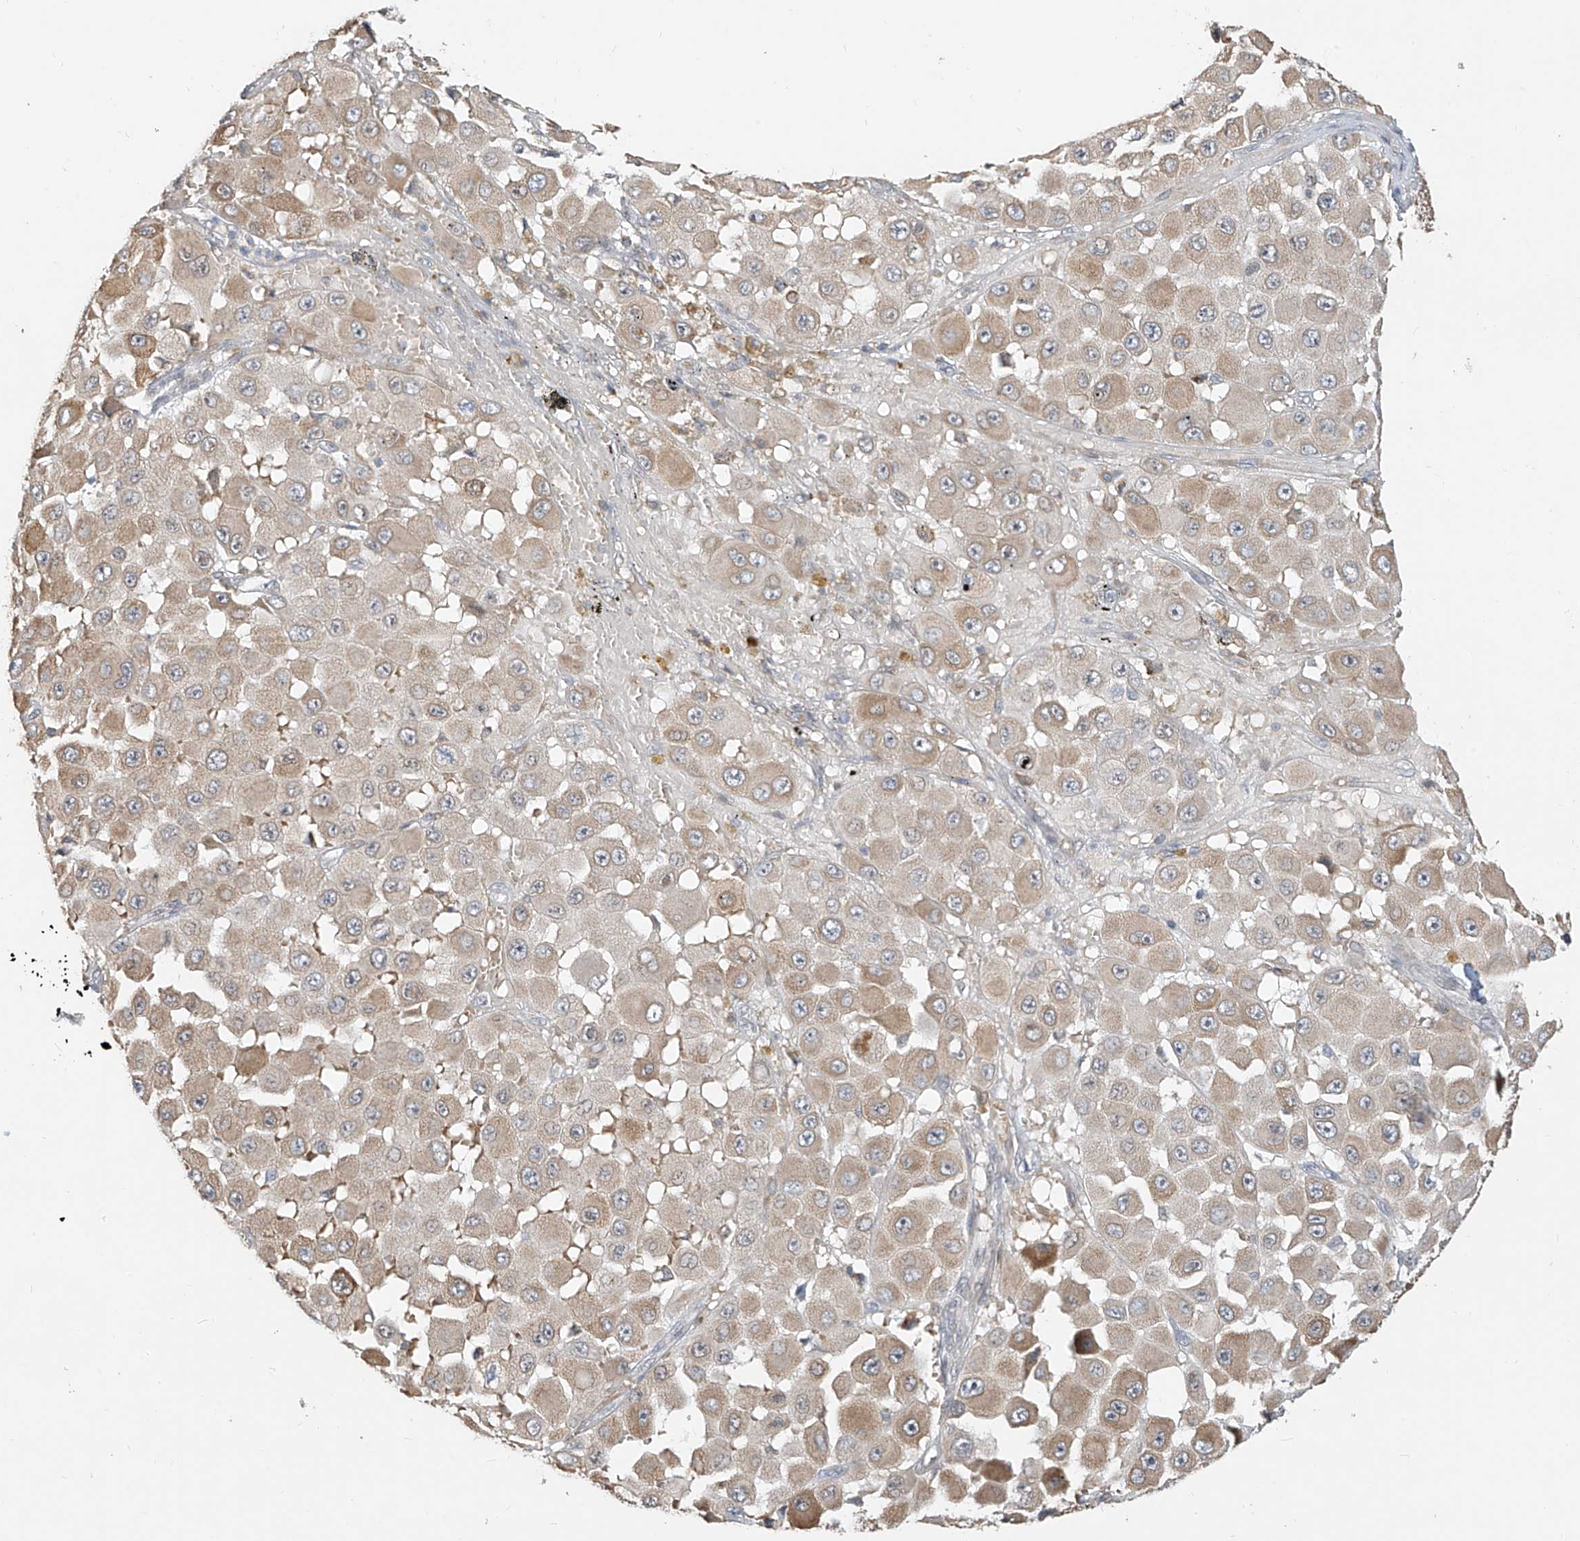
{"staining": {"intensity": "moderate", "quantity": "25%-75%", "location": "cytoplasmic/membranous,nuclear"}, "tissue": "melanoma", "cell_type": "Tumor cells", "image_type": "cancer", "snomed": [{"axis": "morphology", "description": "Malignant melanoma, NOS"}, {"axis": "topography", "description": "Skin"}], "caption": "DAB immunohistochemical staining of melanoma shows moderate cytoplasmic/membranous and nuclear protein staining in approximately 25%-75% of tumor cells. (DAB (3,3'-diaminobenzidine) = brown stain, brightfield microscopy at high magnification).", "gene": "ZMYM2", "patient": {"sex": "female", "age": 81}}